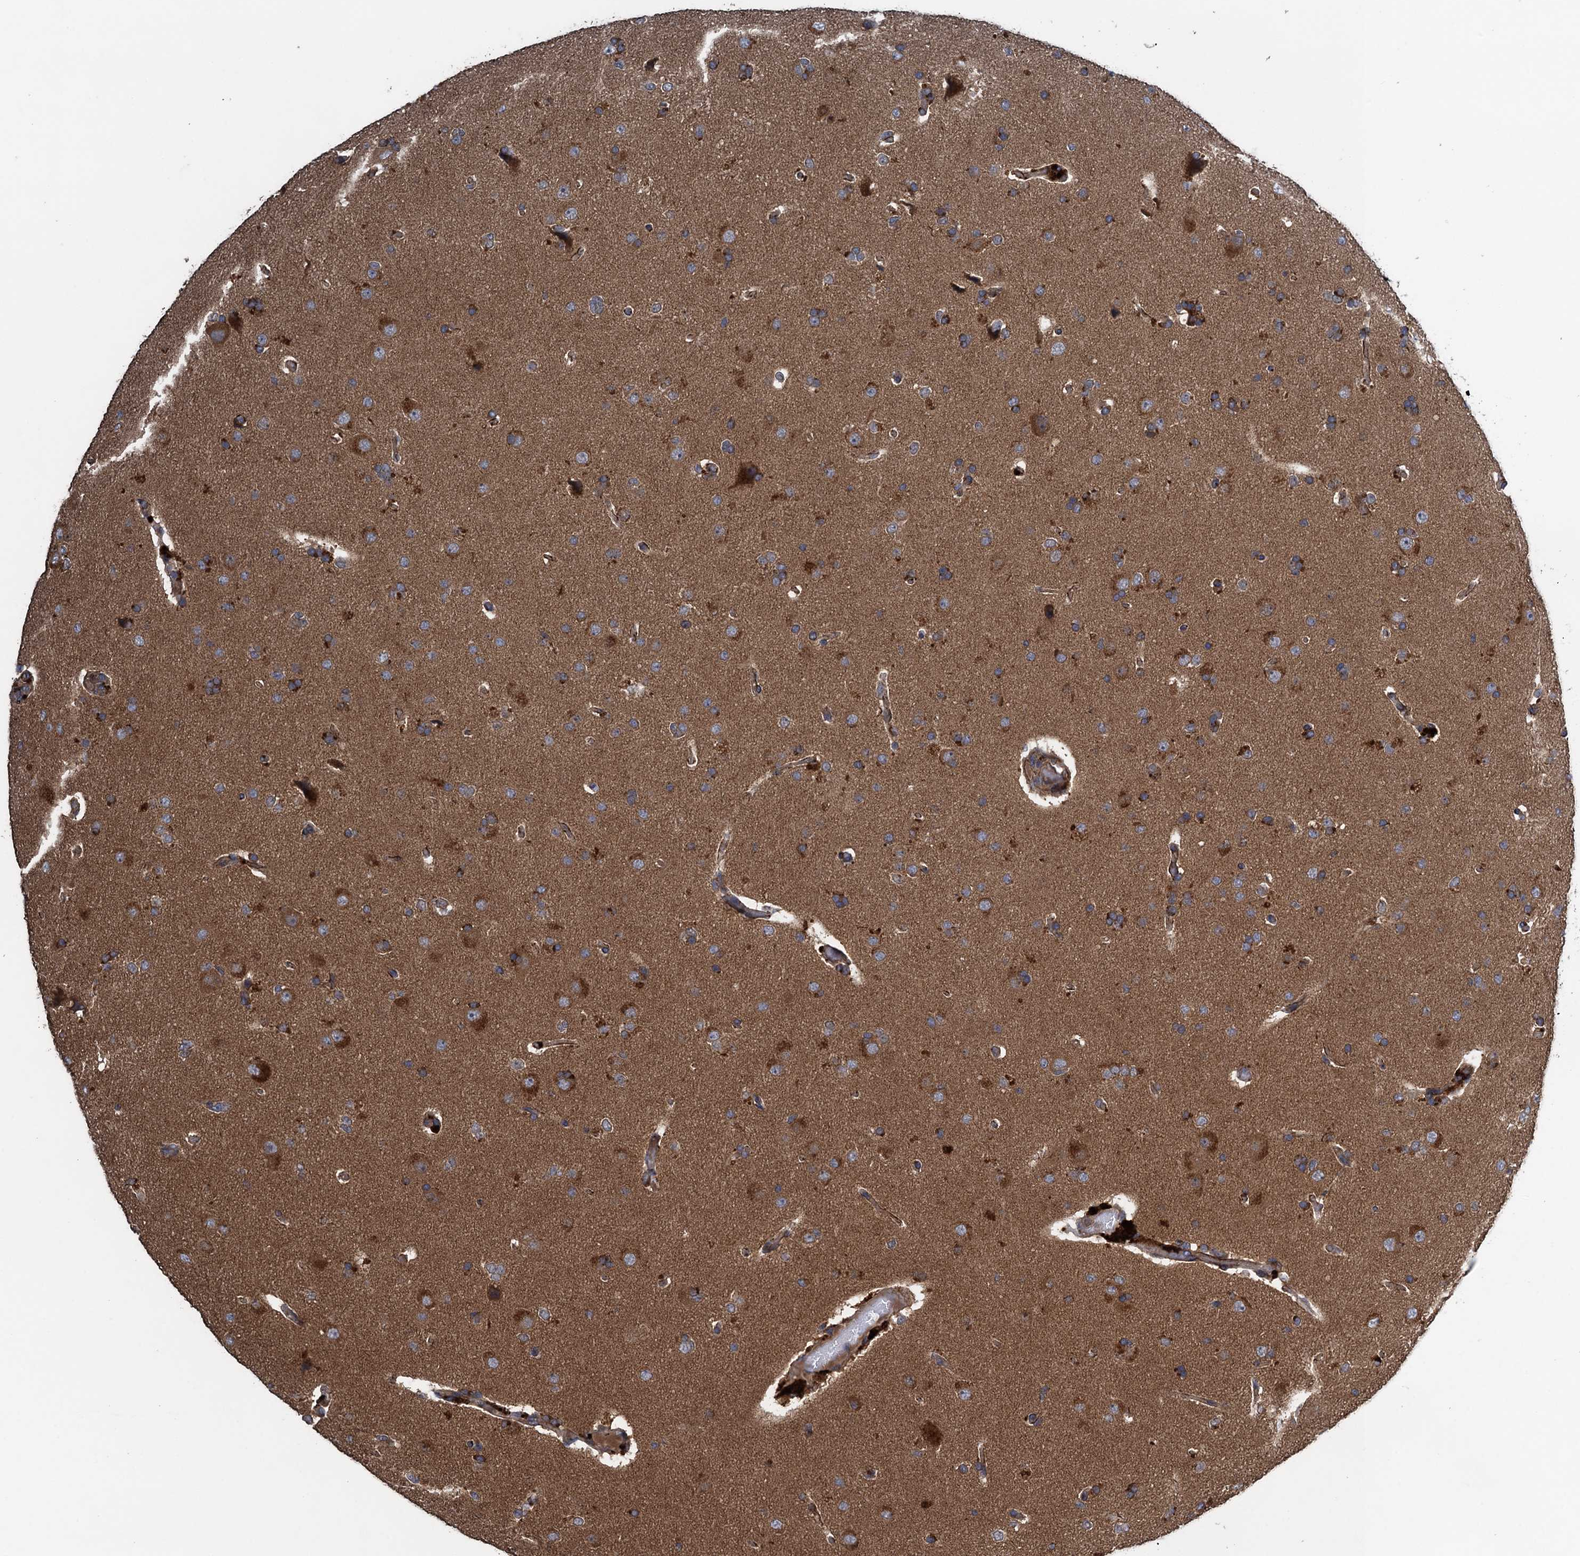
{"staining": {"intensity": "moderate", "quantity": "25%-75%", "location": "cytoplasmic/membranous"}, "tissue": "glioma", "cell_type": "Tumor cells", "image_type": "cancer", "snomed": [{"axis": "morphology", "description": "Glioma, malignant, High grade"}, {"axis": "topography", "description": "Brain"}], "caption": "Tumor cells reveal medium levels of moderate cytoplasmic/membranous staining in approximately 25%-75% of cells in human malignant glioma (high-grade).", "gene": "CNTN5", "patient": {"sex": "male", "age": 72}}